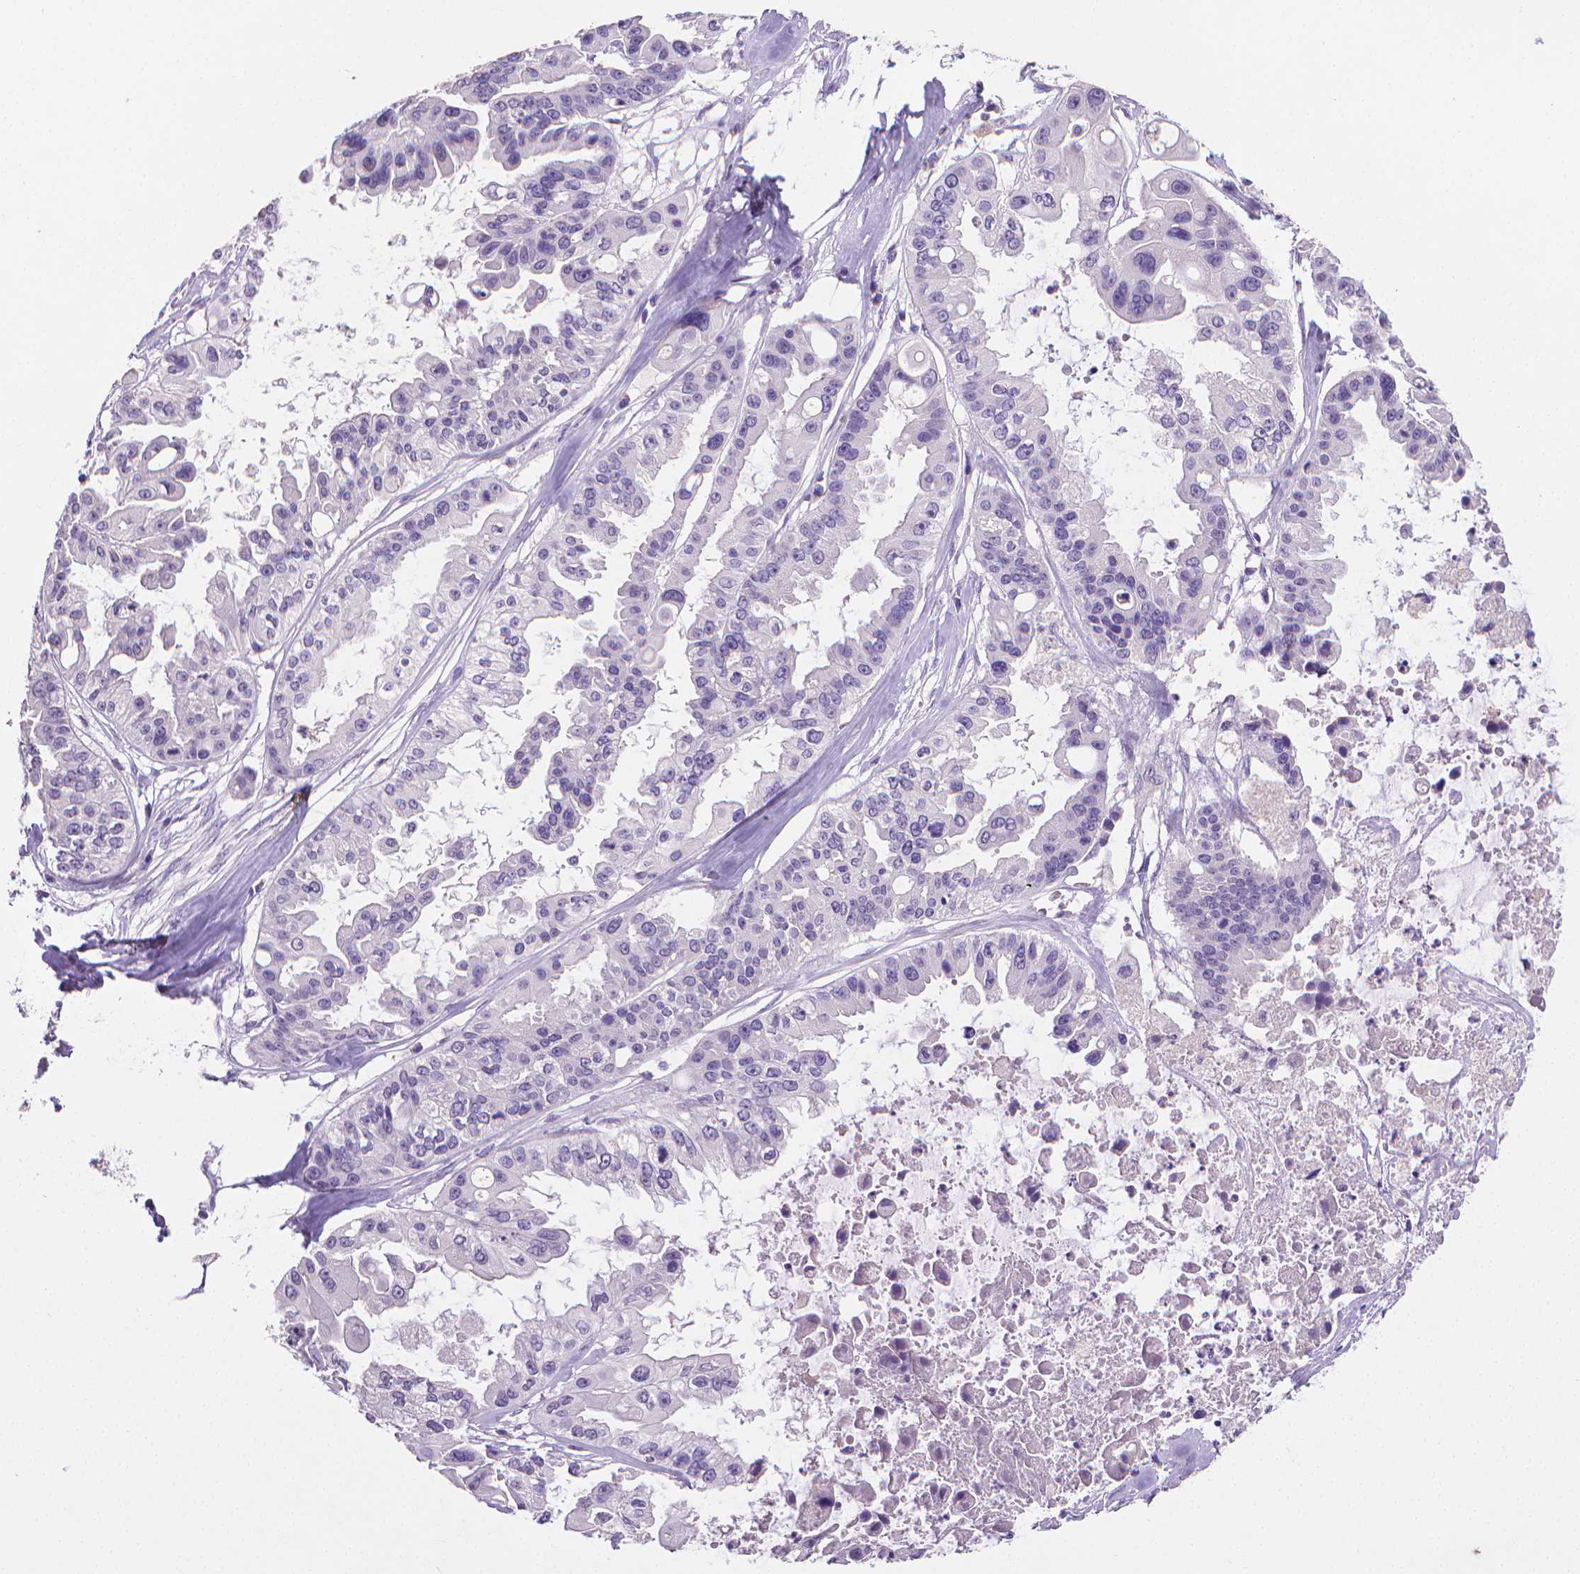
{"staining": {"intensity": "negative", "quantity": "none", "location": "none"}, "tissue": "ovarian cancer", "cell_type": "Tumor cells", "image_type": "cancer", "snomed": [{"axis": "morphology", "description": "Cystadenocarcinoma, serous, NOS"}, {"axis": "topography", "description": "Ovary"}], "caption": "The image displays no significant staining in tumor cells of serous cystadenocarcinoma (ovarian).", "gene": "TNNI2", "patient": {"sex": "female", "age": 56}}